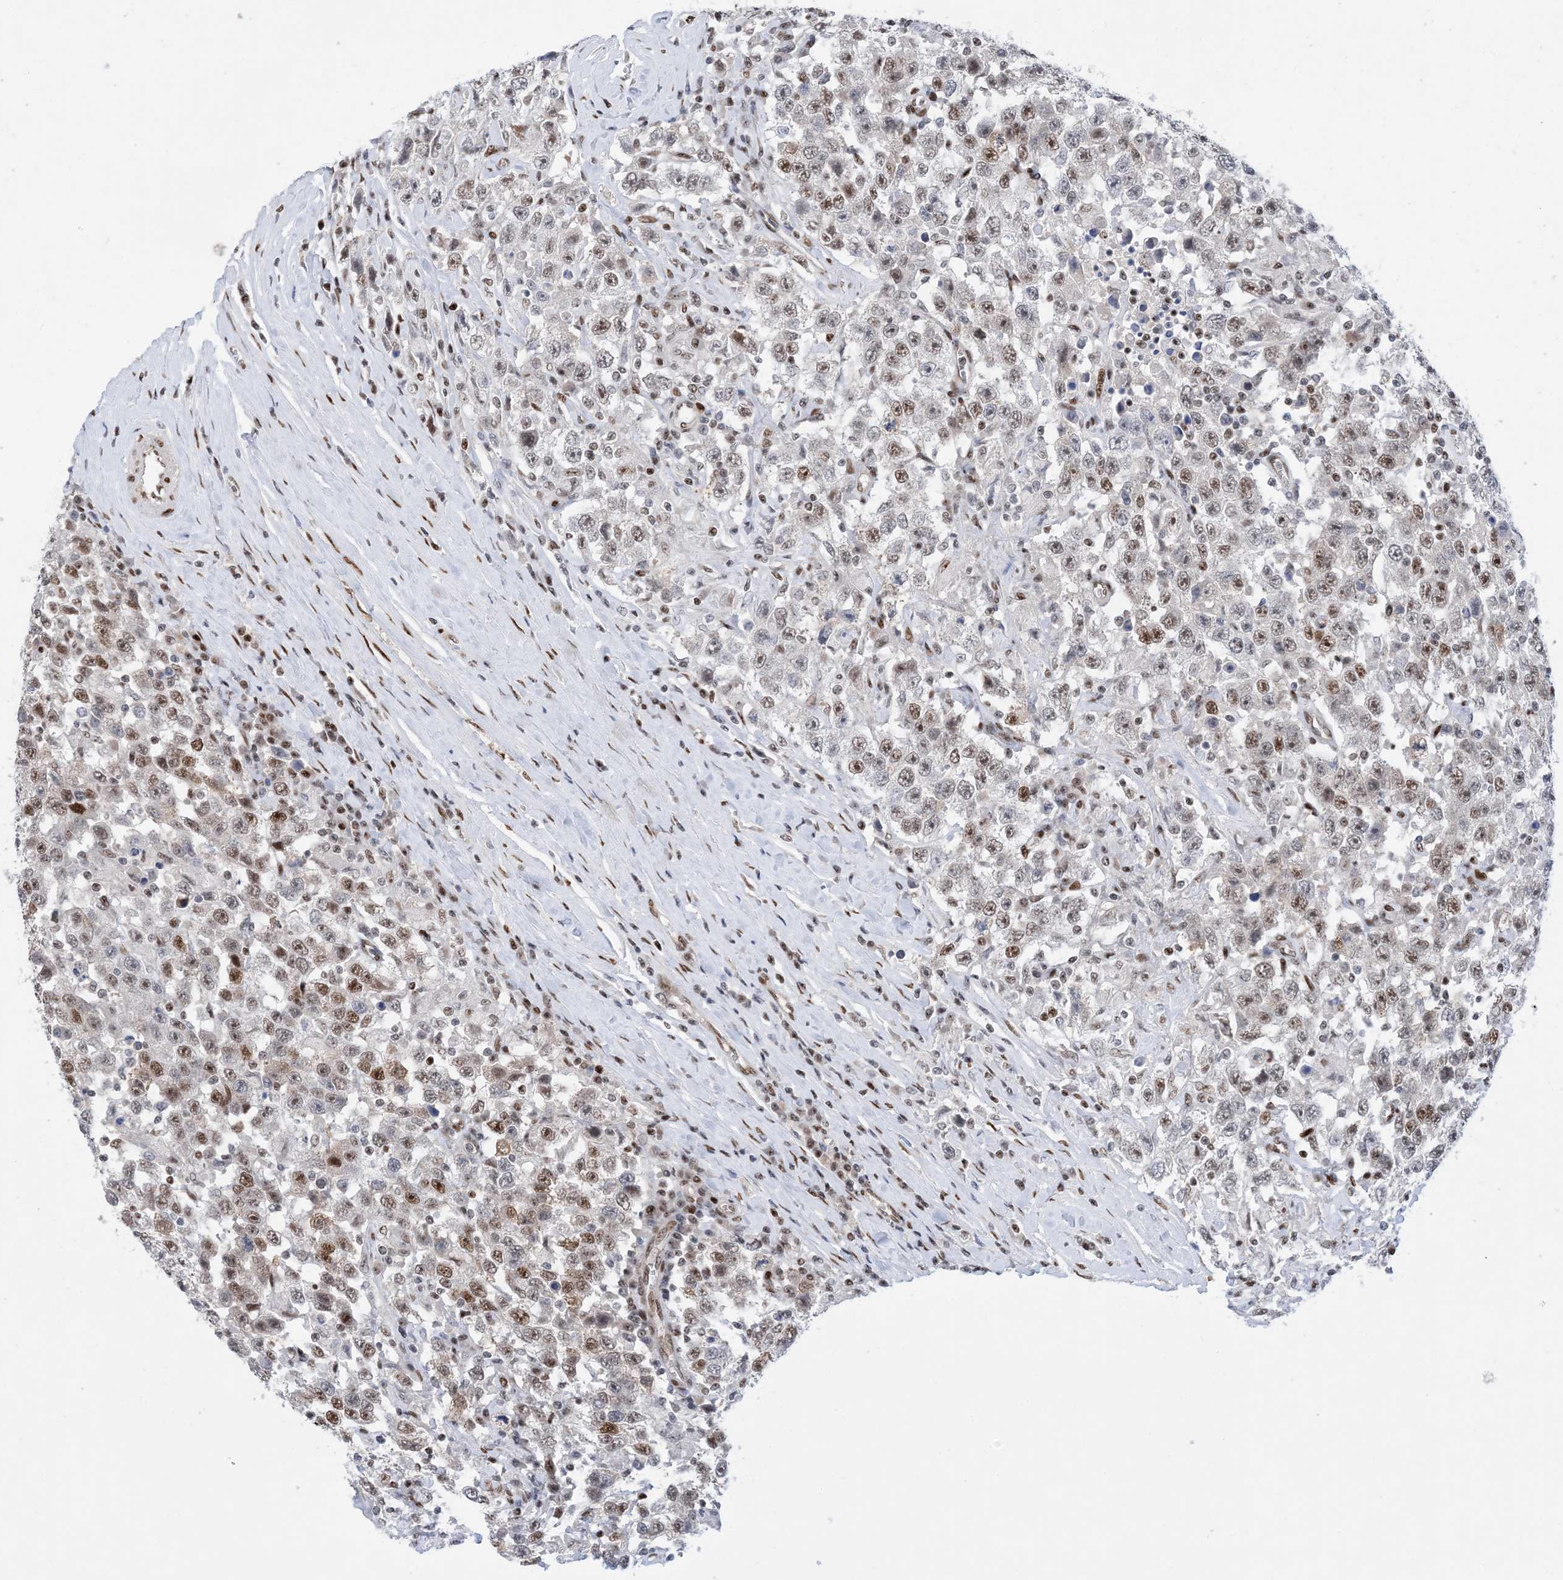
{"staining": {"intensity": "moderate", "quantity": "25%-75%", "location": "nuclear"}, "tissue": "testis cancer", "cell_type": "Tumor cells", "image_type": "cancer", "snomed": [{"axis": "morphology", "description": "Seminoma, NOS"}, {"axis": "topography", "description": "Testis"}], "caption": "Immunohistochemistry photomicrograph of neoplastic tissue: testis cancer stained using immunohistochemistry (IHC) reveals medium levels of moderate protein expression localized specifically in the nuclear of tumor cells, appearing as a nuclear brown color.", "gene": "TSPYL1", "patient": {"sex": "male", "age": 41}}